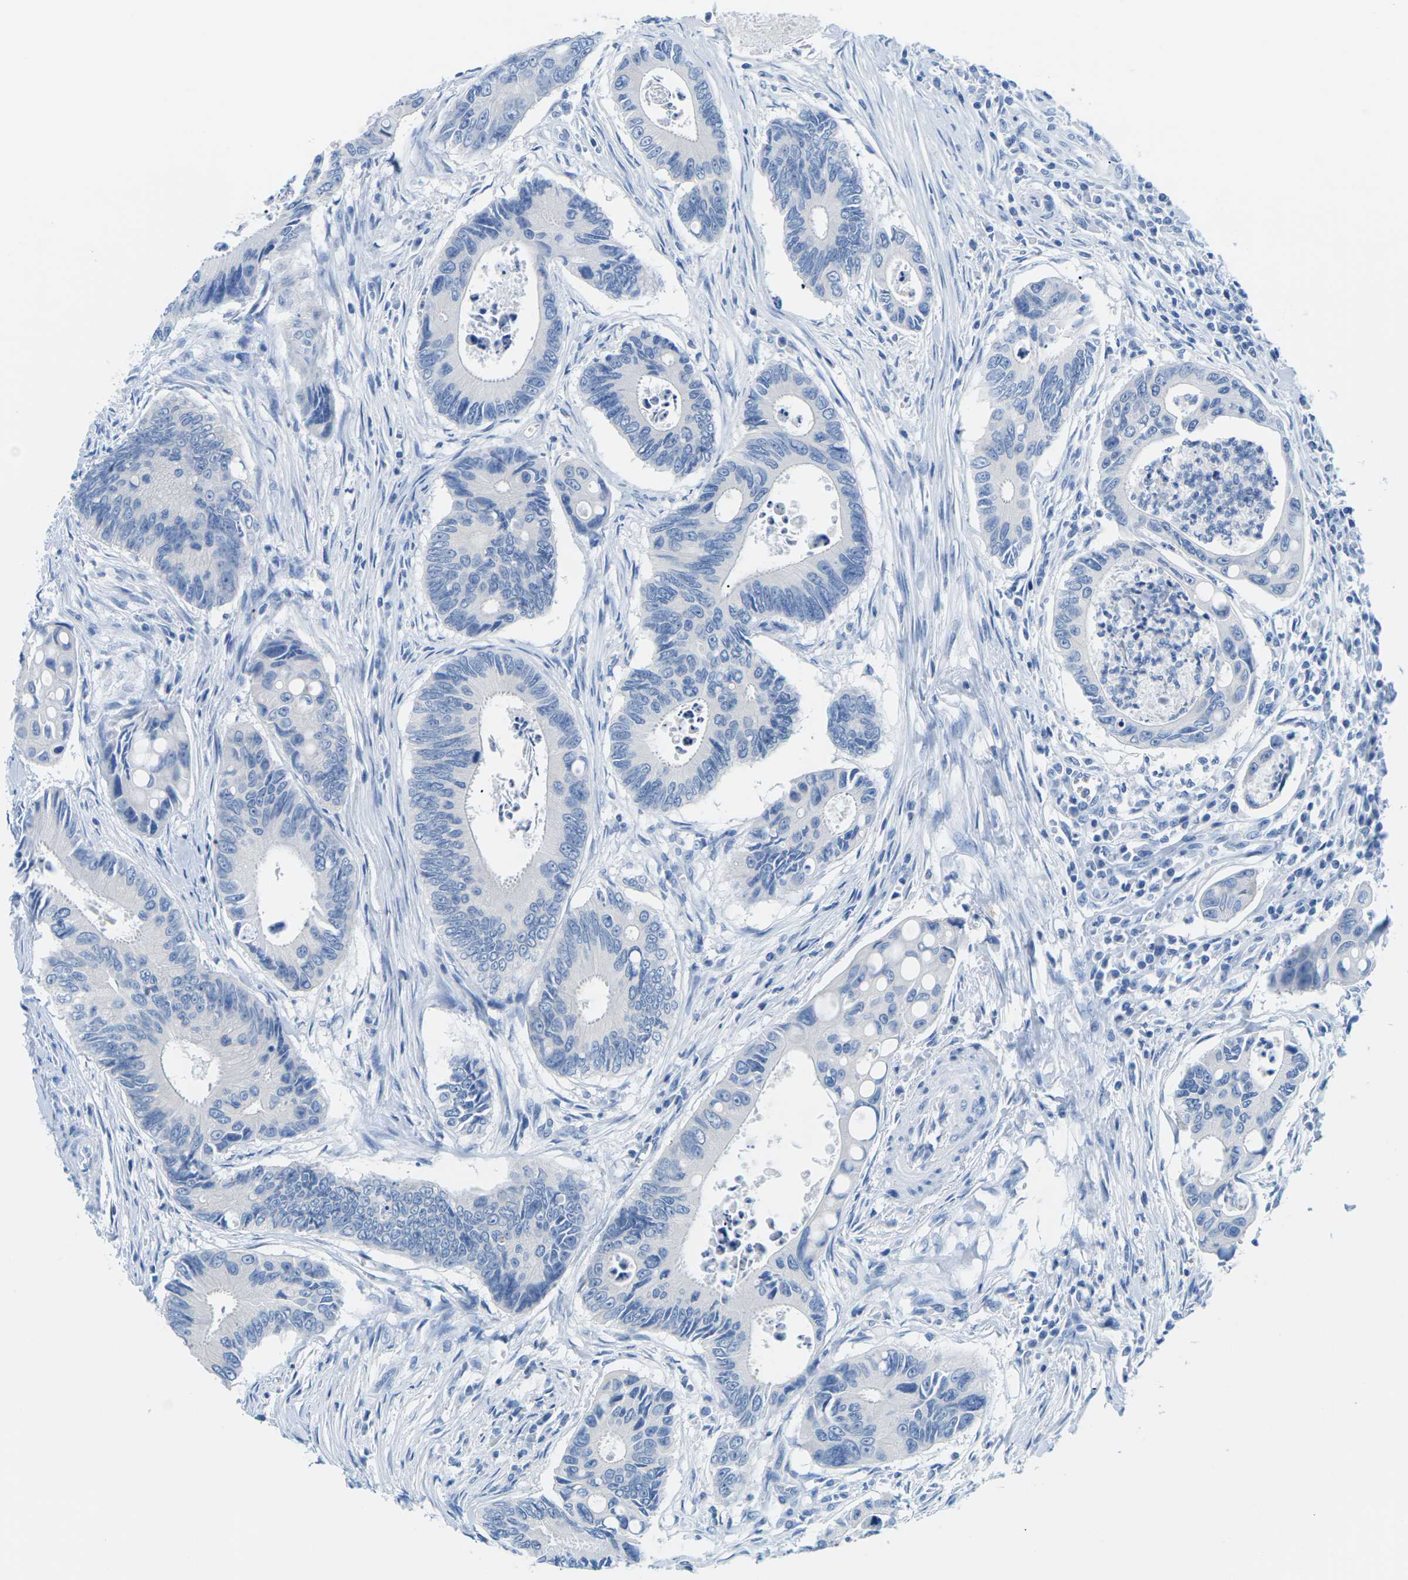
{"staining": {"intensity": "negative", "quantity": "none", "location": "none"}, "tissue": "colorectal cancer", "cell_type": "Tumor cells", "image_type": "cancer", "snomed": [{"axis": "morphology", "description": "Inflammation, NOS"}, {"axis": "morphology", "description": "Adenocarcinoma, NOS"}, {"axis": "topography", "description": "Colon"}], "caption": "This image is of colorectal adenocarcinoma stained with IHC to label a protein in brown with the nuclei are counter-stained blue. There is no expression in tumor cells.", "gene": "SLC12A1", "patient": {"sex": "male", "age": 72}}